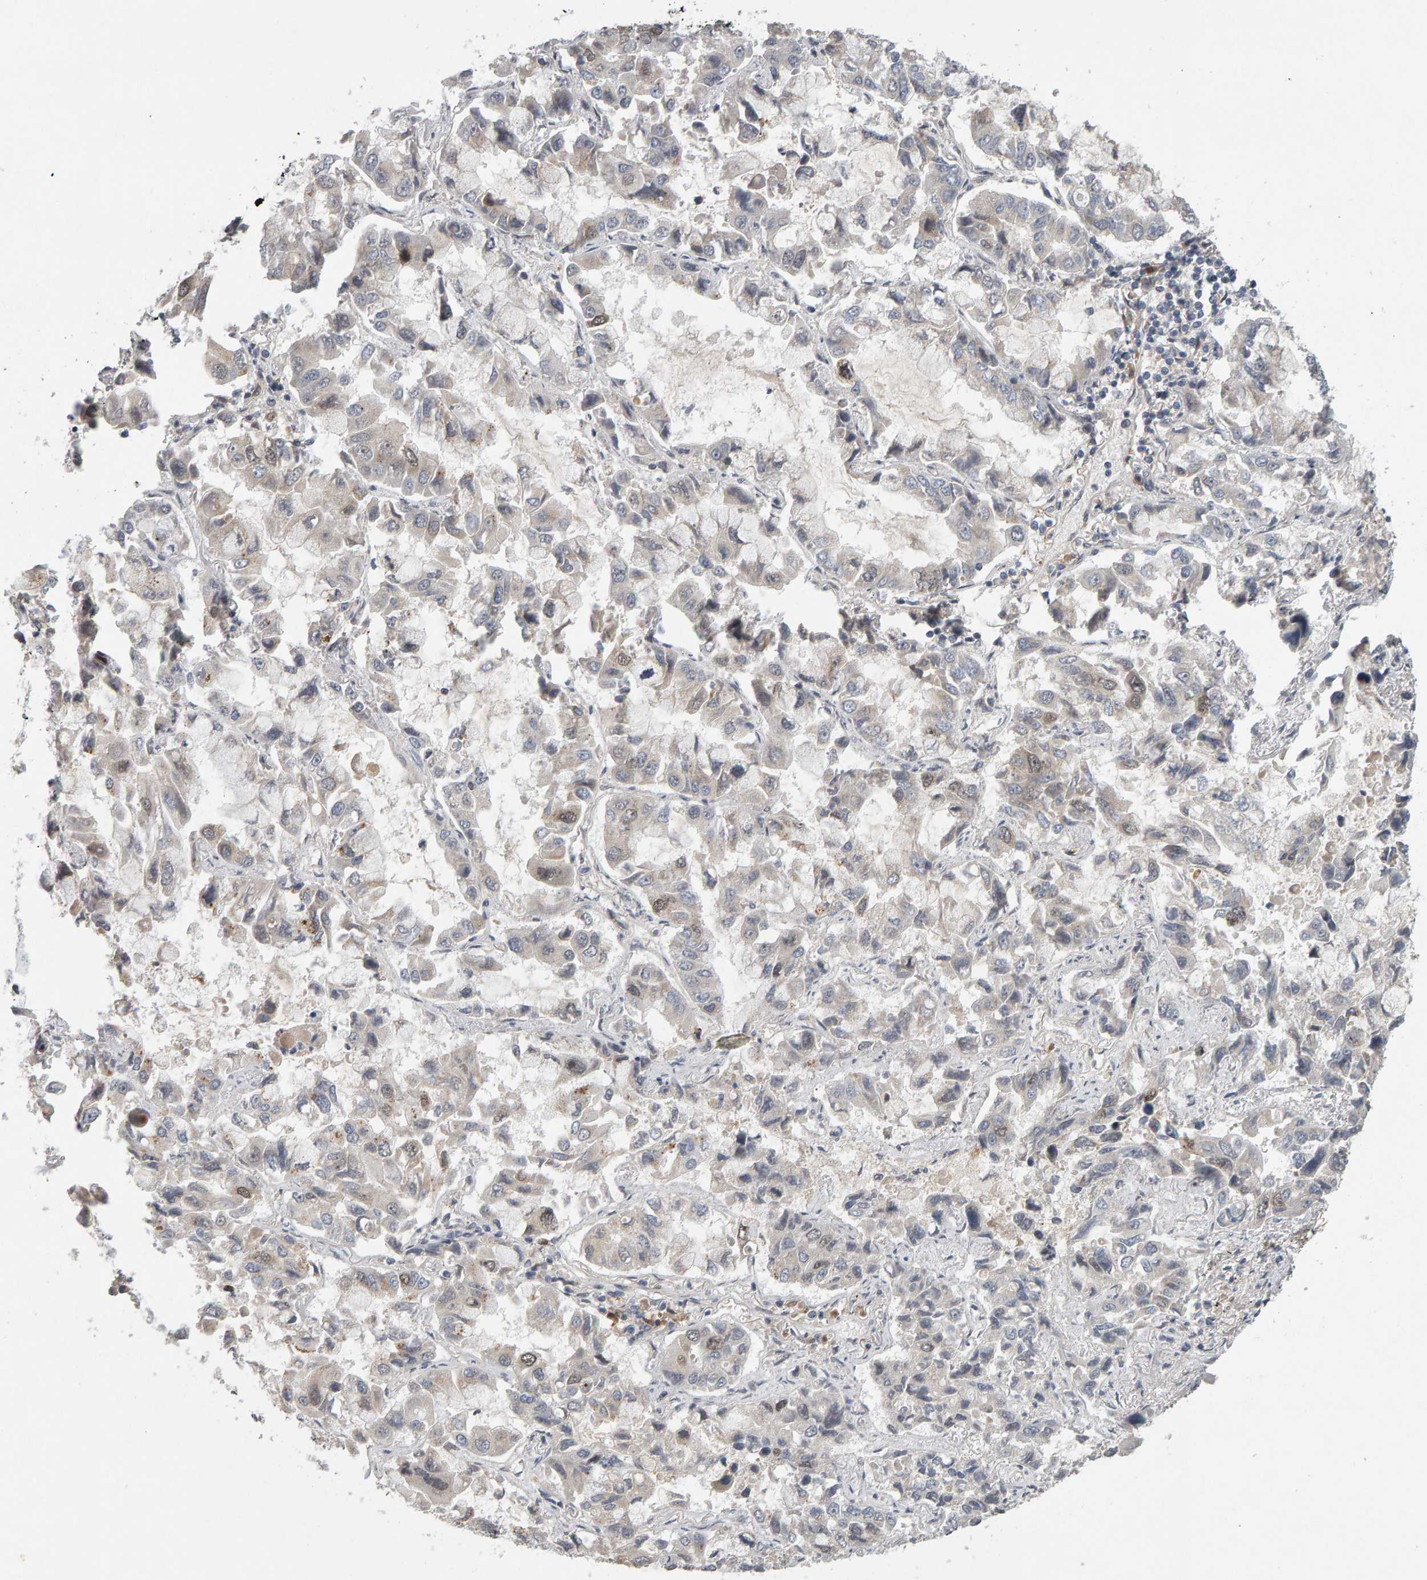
{"staining": {"intensity": "weak", "quantity": "<25%", "location": "cytoplasmic/membranous,nuclear"}, "tissue": "lung cancer", "cell_type": "Tumor cells", "image_type": "cancer", "snomed": [{"axis": "morphology", "description": "Adenocarcinoma, NOS"}, {"axis": "topography", "description": "Lung"}], "caption": "The IHC histopathology image has no significant staining in tumor cells of lung cancer (adenocarcinoma) tissue.", "gene": "CDCA5", "patient": {"sex": "male", "age": 64}}